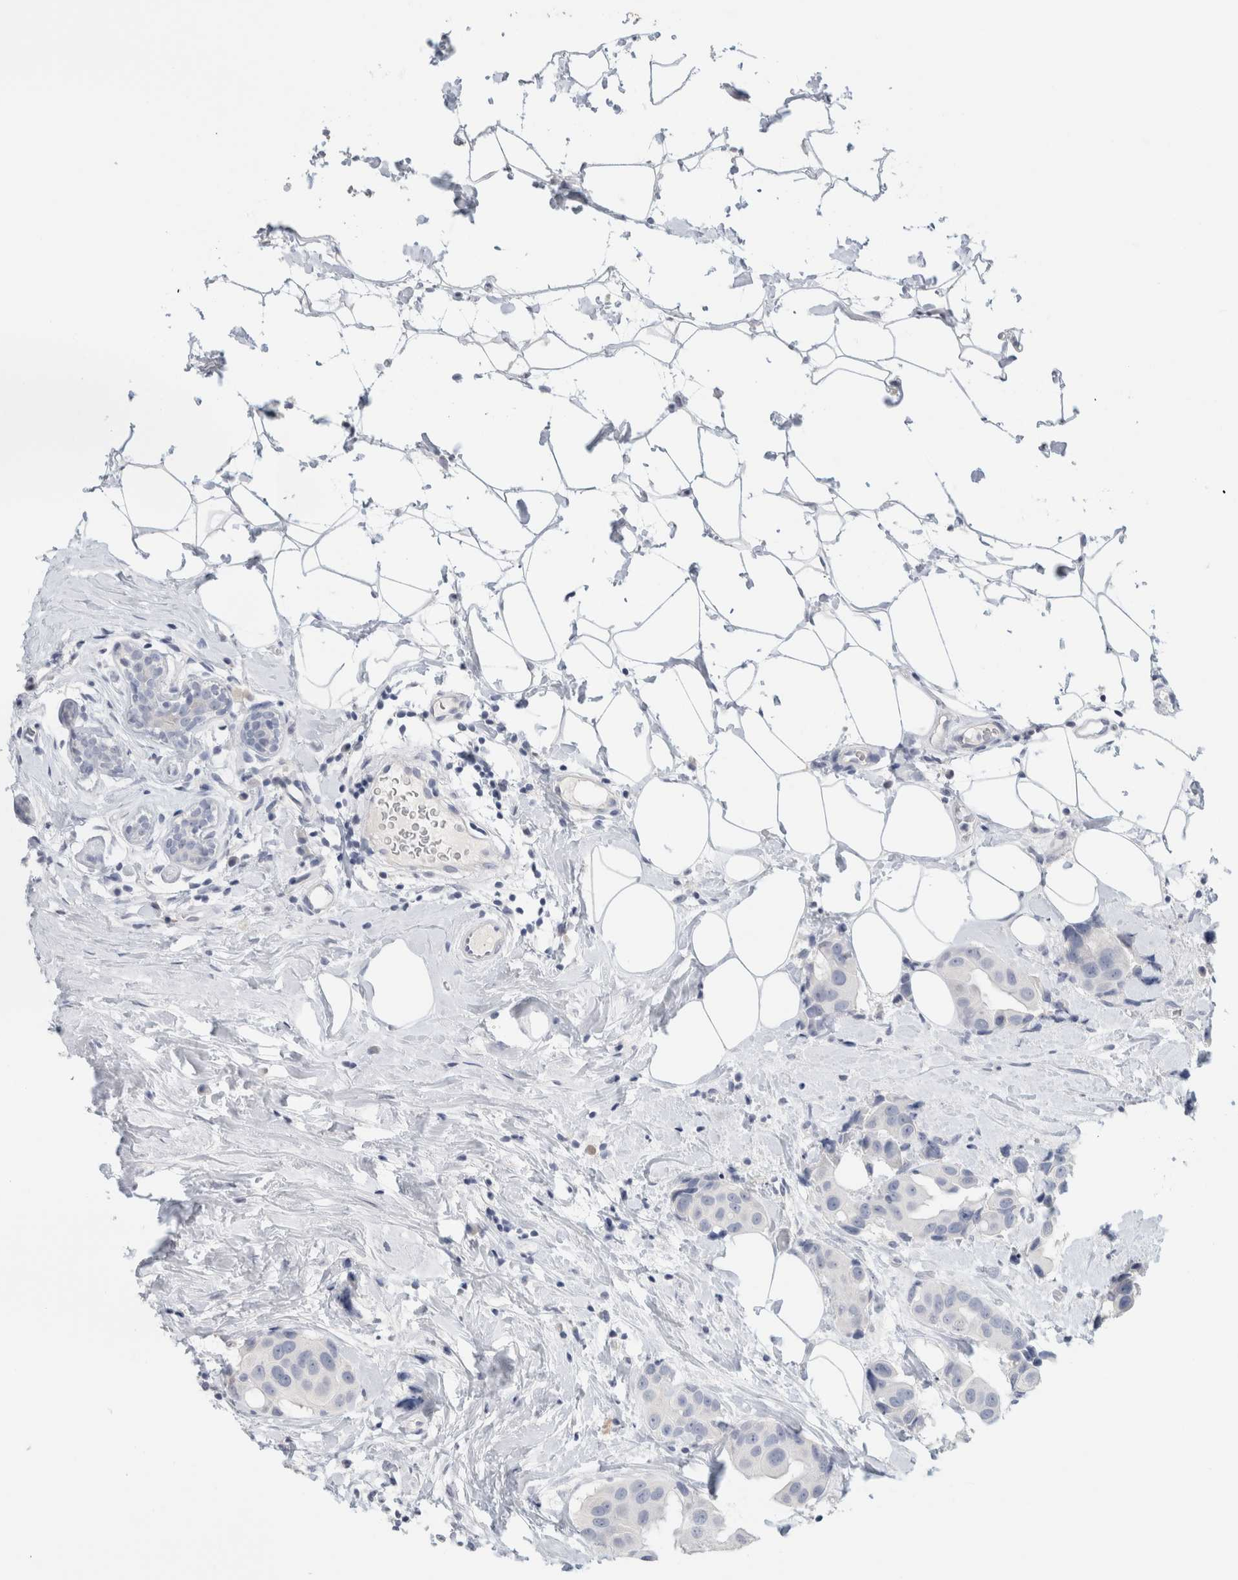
{"staining": {"intensity": "negative", "quantity": "none", "location": "none"}, "tissue": "breast cancer", "cell_type": "Tumor cells", "image_type": "cancer", "snomed": [{"axis": "morphology", "description": "Normal tissue, NOS"}, {"axis": "morphology", "description": "Duct carcinoma"}, {"axis": "topography", "description": "Breast"}], "caption": "Image shows no significant protein positivity in tumor cells of breast cancer.", "gene": "BCAN", "patient": {"sex": "female", "age": 39}}